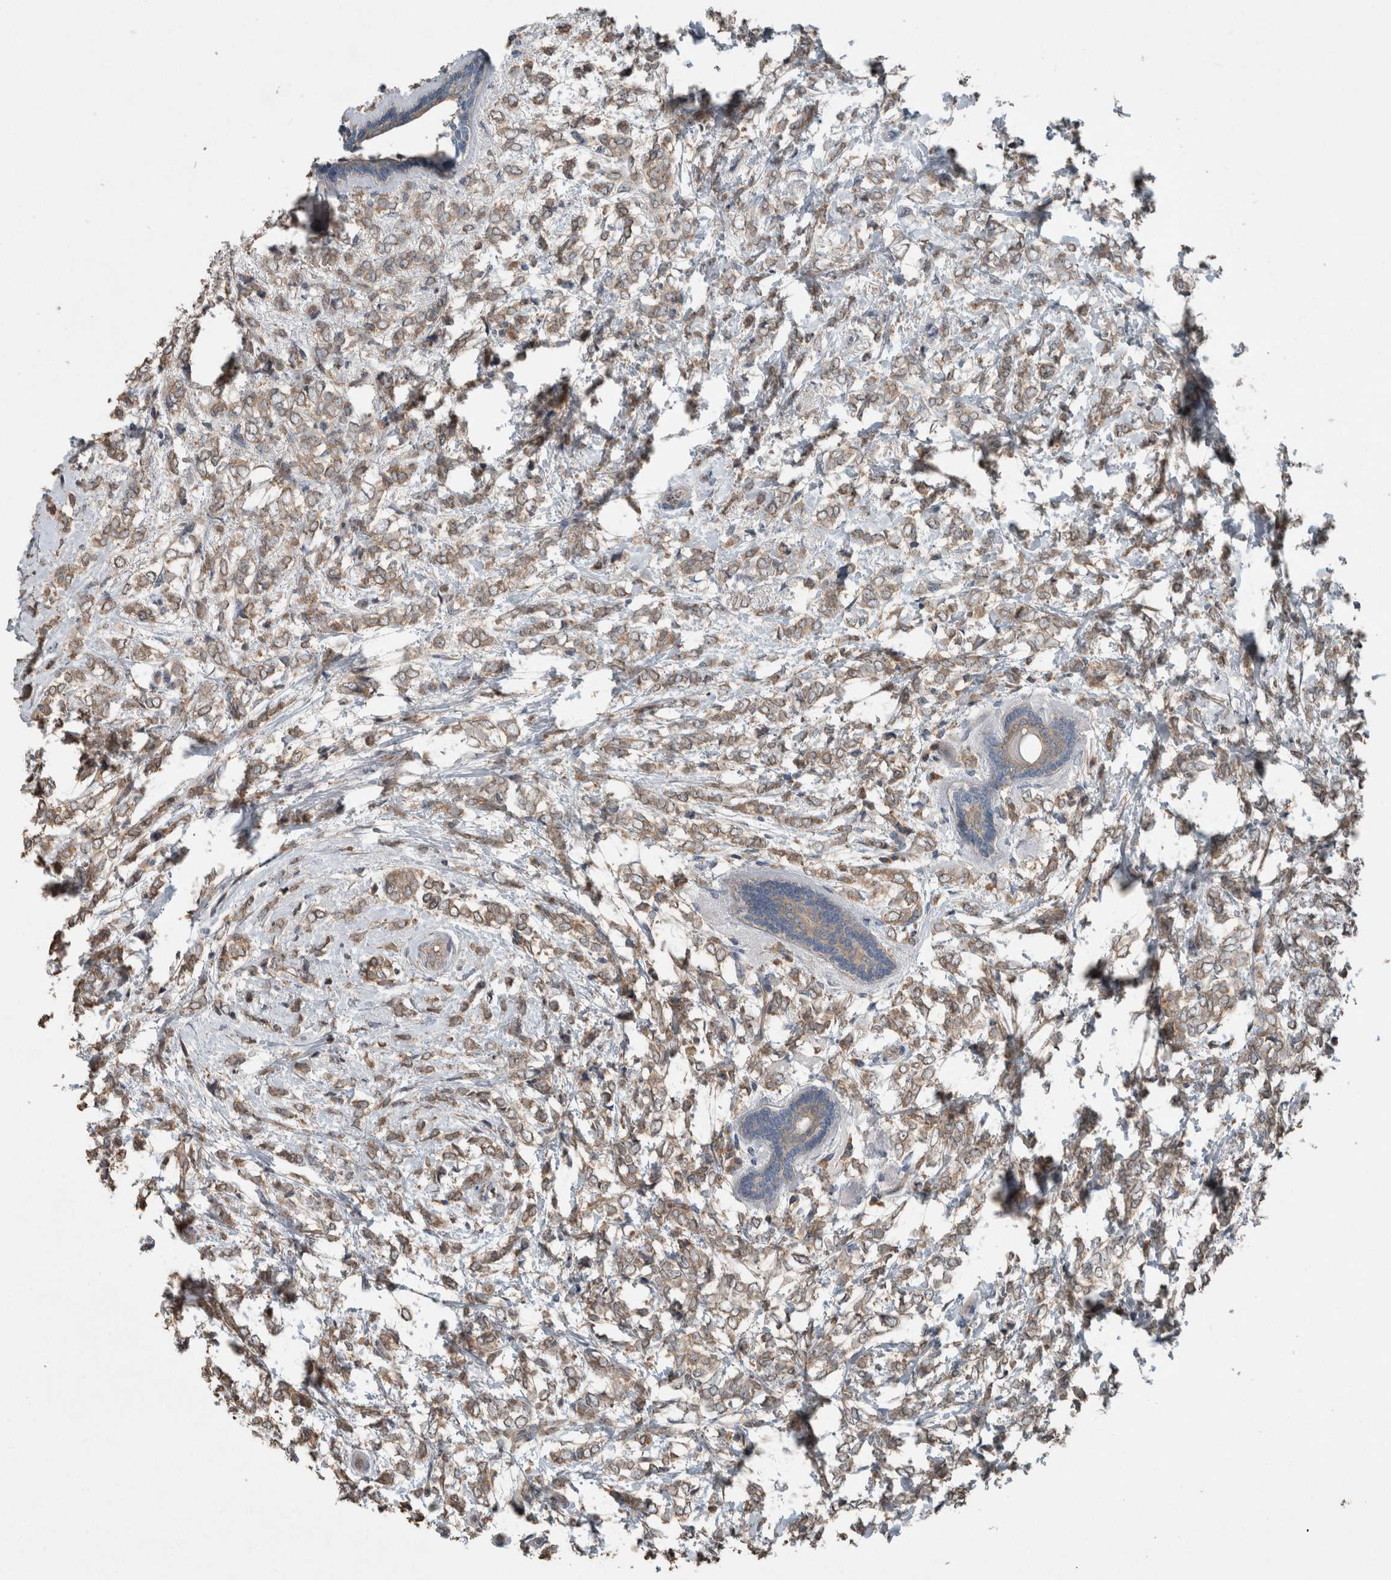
{"staining": {"intensity": "weak", "quantity": ">75%", "location": "cytoplasmic/membranous"}, "tissue": "breast cancer", "cell_type": "Tumor cells", "image_type": "cancer", "snomed": [{"axis": "morphology", "description": "Normal tissue, NOS"}, {"axis": "morphology", "description": "Lobular carcinoma"}, {"axis": "topography", "description": "Breast"}], "caption": "This image demonstrates immunohistochemistry (IHC) staining of lobular carcinoma (breast), with low weak cytoplasmic/membranous expression in about >75% of tumor cells.", "gene": "KNTC1", "patient": {"sex": "female", "age": 47}}